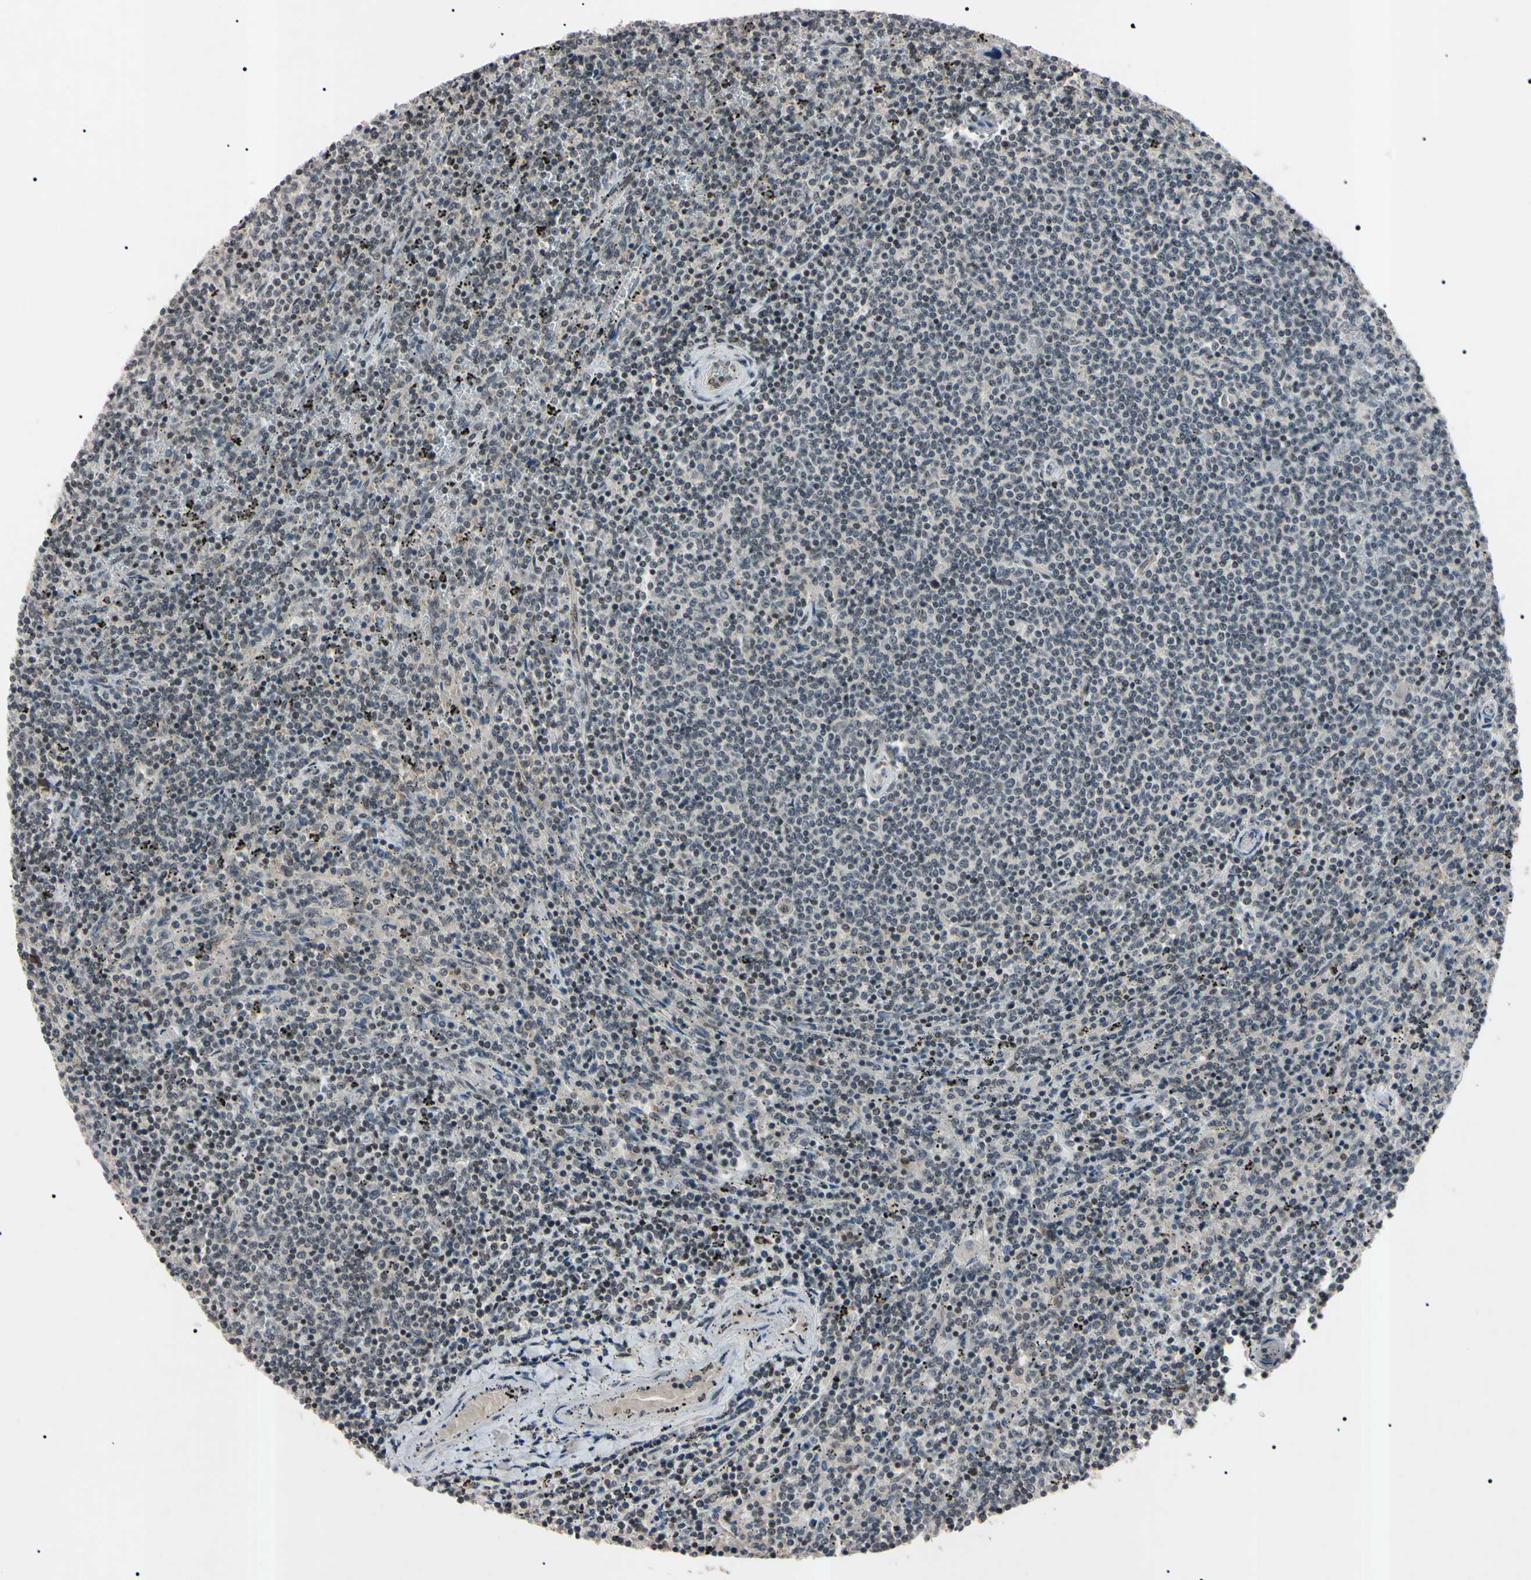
{"staining": {"intensity": "negative", "quantity": "none", "location": "none"}, "tissue": "lymphoma", "cell_type": "Tumor cells", "image_type": "cancer", "snomed": [{"axis": "morphology", "description": "Malignant lymphoma, non-Hodgkin's type, Low grade"}, {"axis": "topography", "description": "Spleen"}], "caption": "The micrograph exhibits no staining of tumor cells in lymphoma.", "gene": "YY1", "patient": {"sex": "female", "age": 50}}